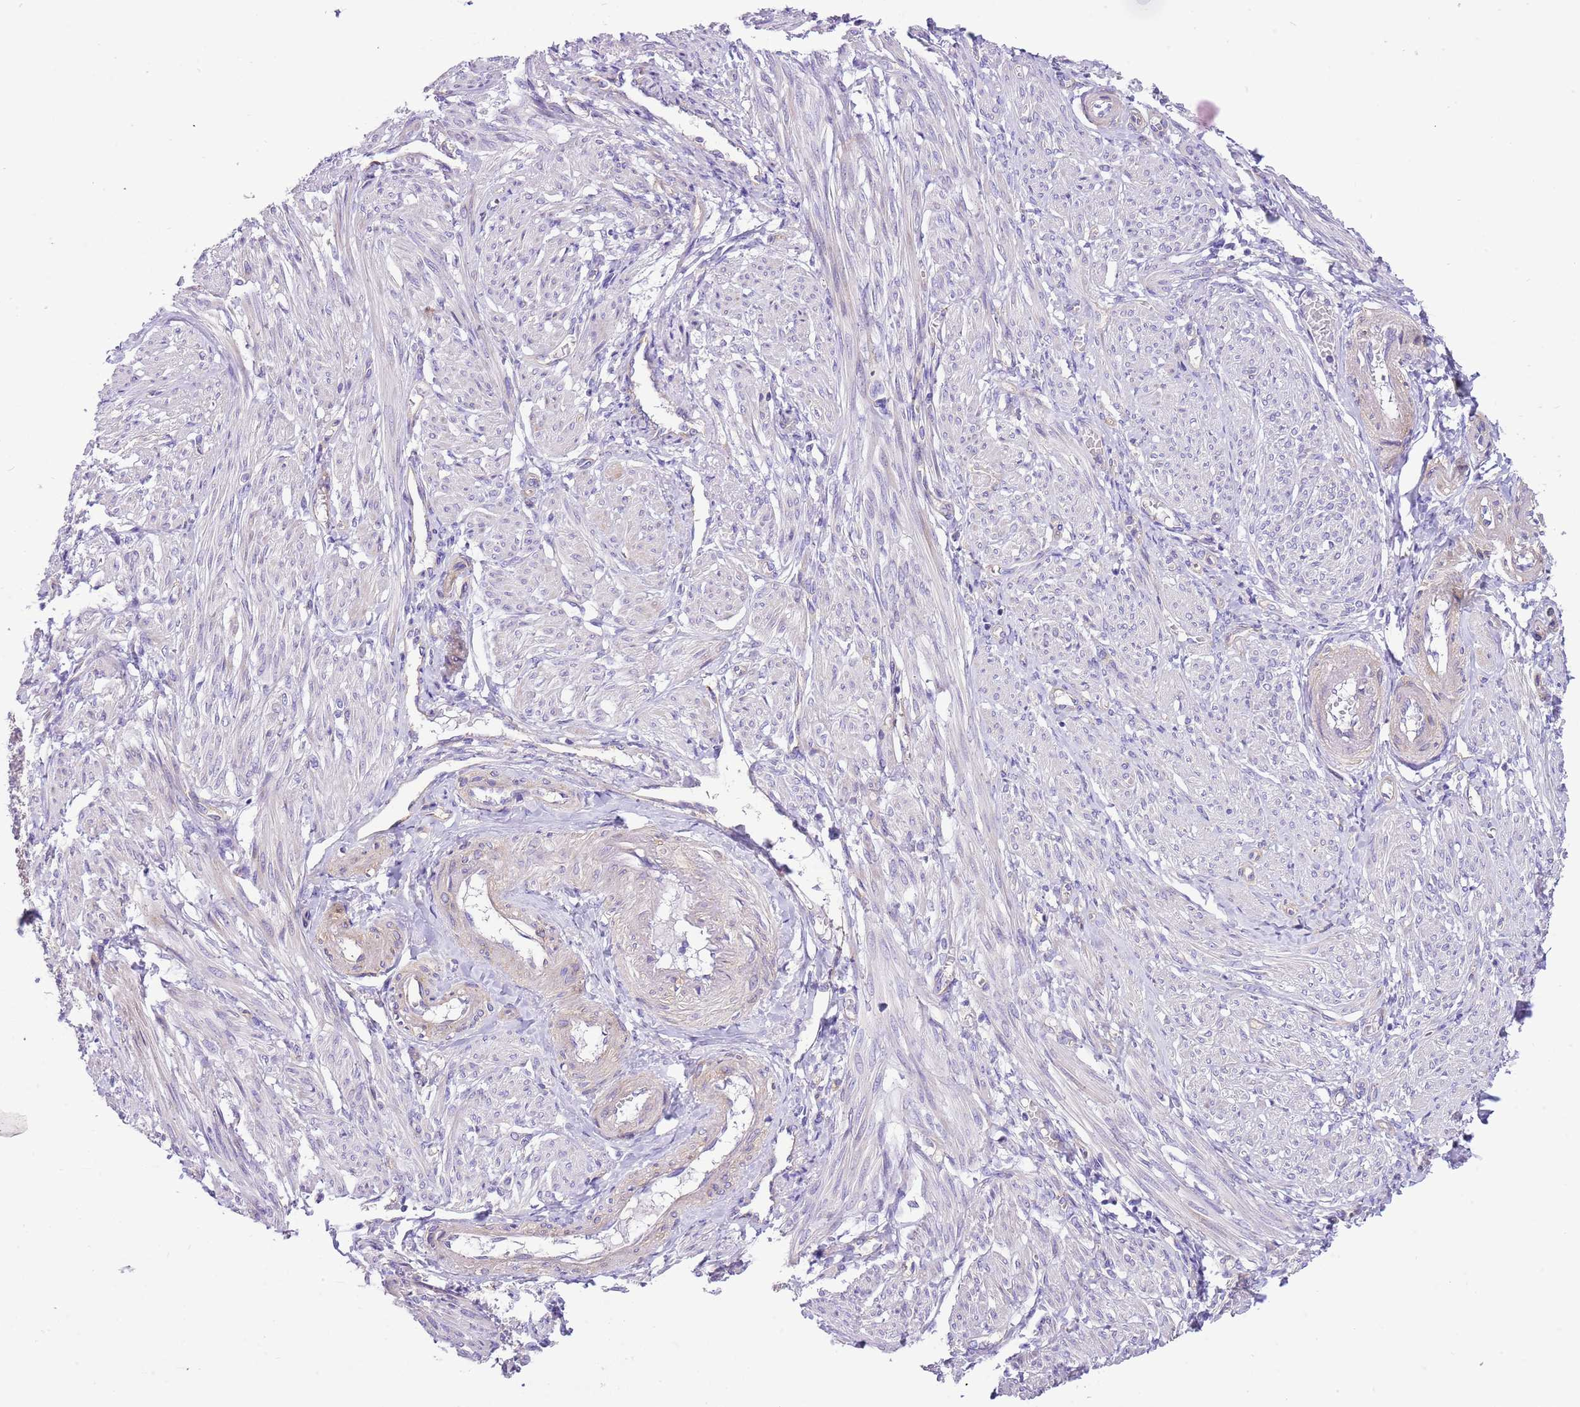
{"staining": {"intensity": "negative", "quantity": "none", "location": "none"}, "tissue": "smooth muscle", "cell_type": "Smooth muscle cells", "image_type": "normal", "snomed": [{"axis": "morphology", "description": "Normal tissue, NOS"}, {"axis": "topography", "description": "Smooth muscle"}], "caption": "Immunohistochemical staining of benign human smooth muscle exhibits no significant staining in smooth muscle cells.", "gene": "SERINC3", "patient": {"sex": "female", "age": 39}}